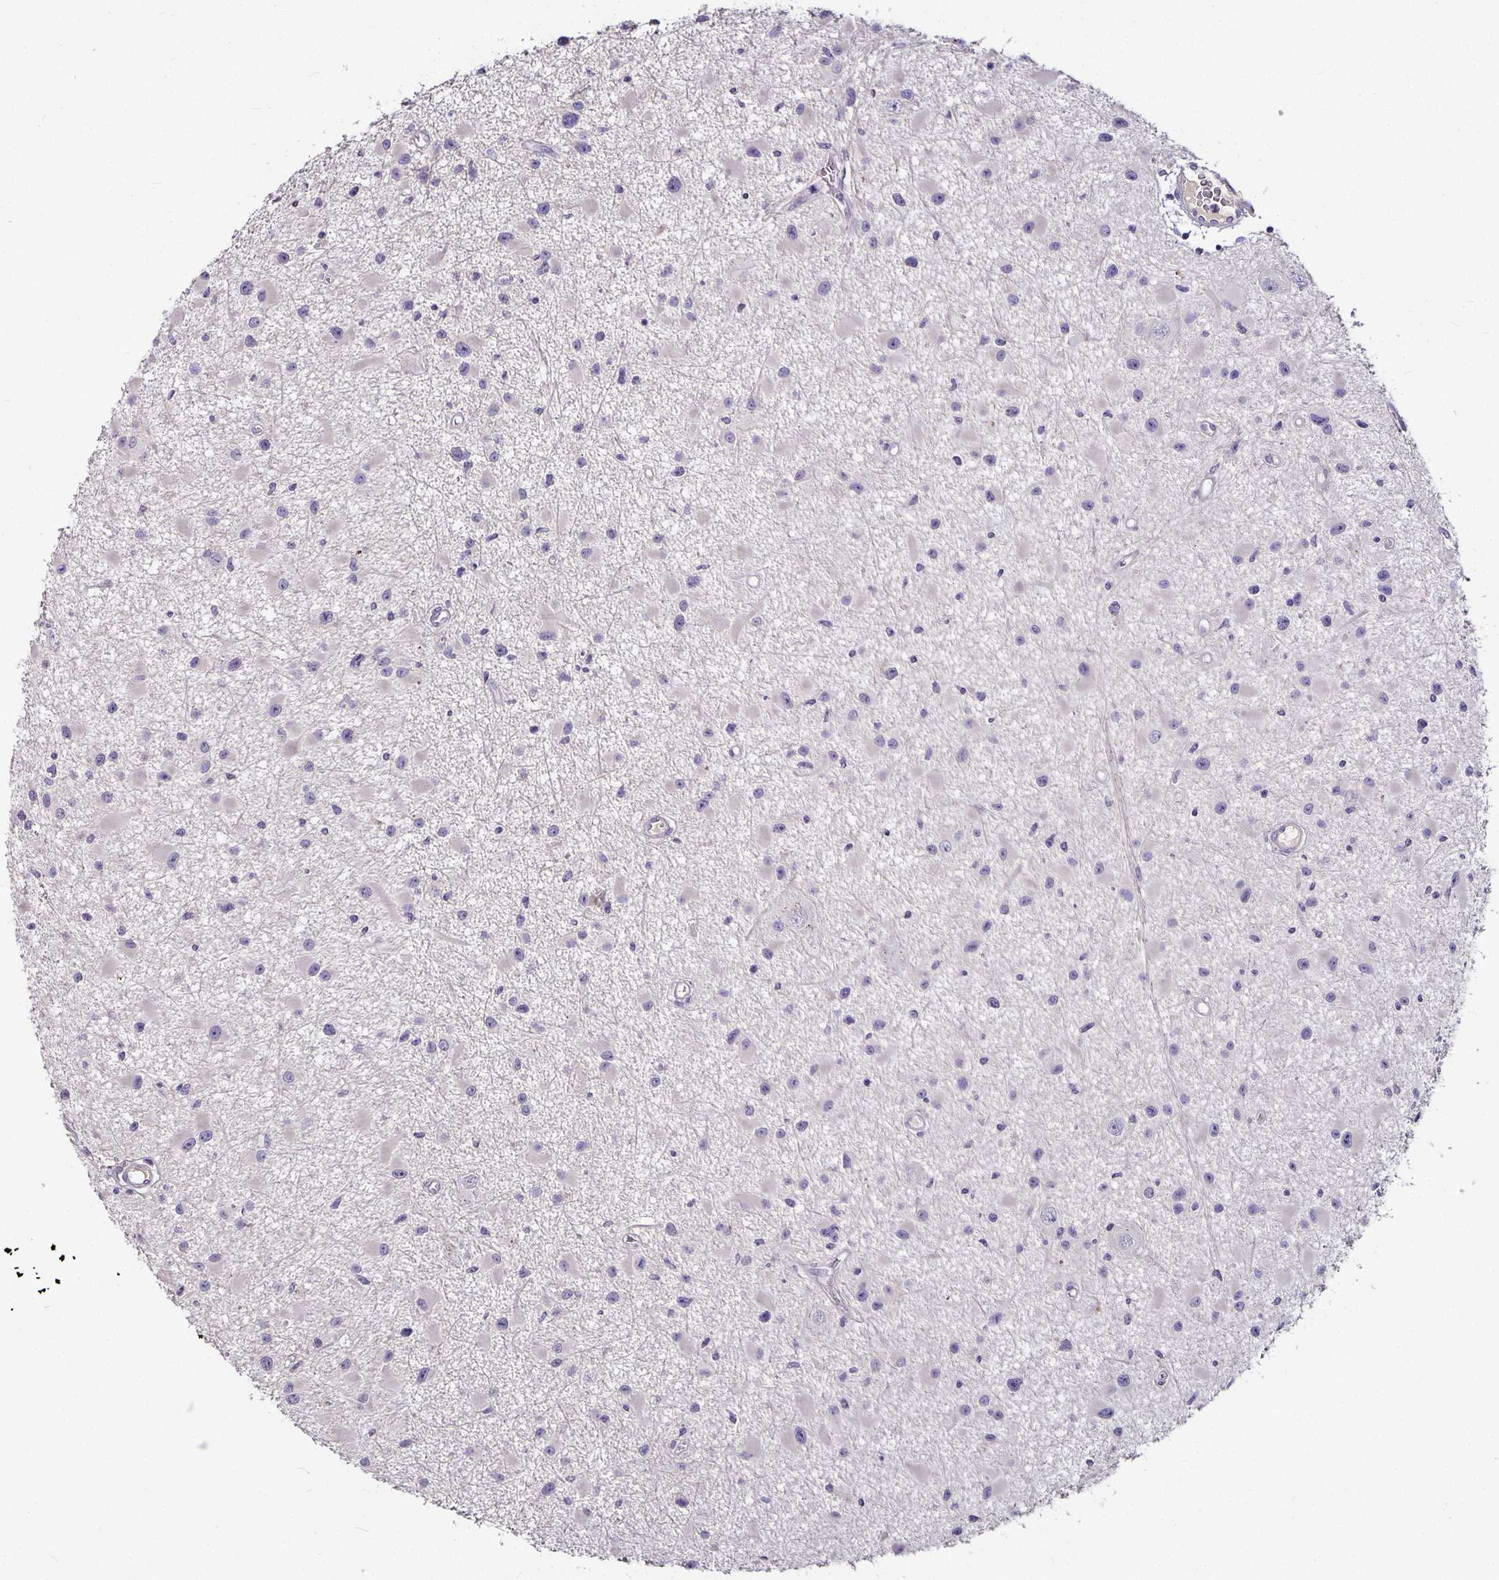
{"staining": {"intensity": "negative", "quantity": "none", "location": "none"}, "tissue": "glioma", "cell_type": "Tumor cells", "image_type": "cancer", "snomed": [{"axis": "morphology", "description": "Glioma, malignant, High grade"}, {"axis": "topography", "description": "Brain"}], "caption": "Immunohistochemistry (IHC) of human high-grade glioma (malignant) displays no expression in tumor cells.", "gene": "CA12", "patient": {"sex": "male", "age": 54}}